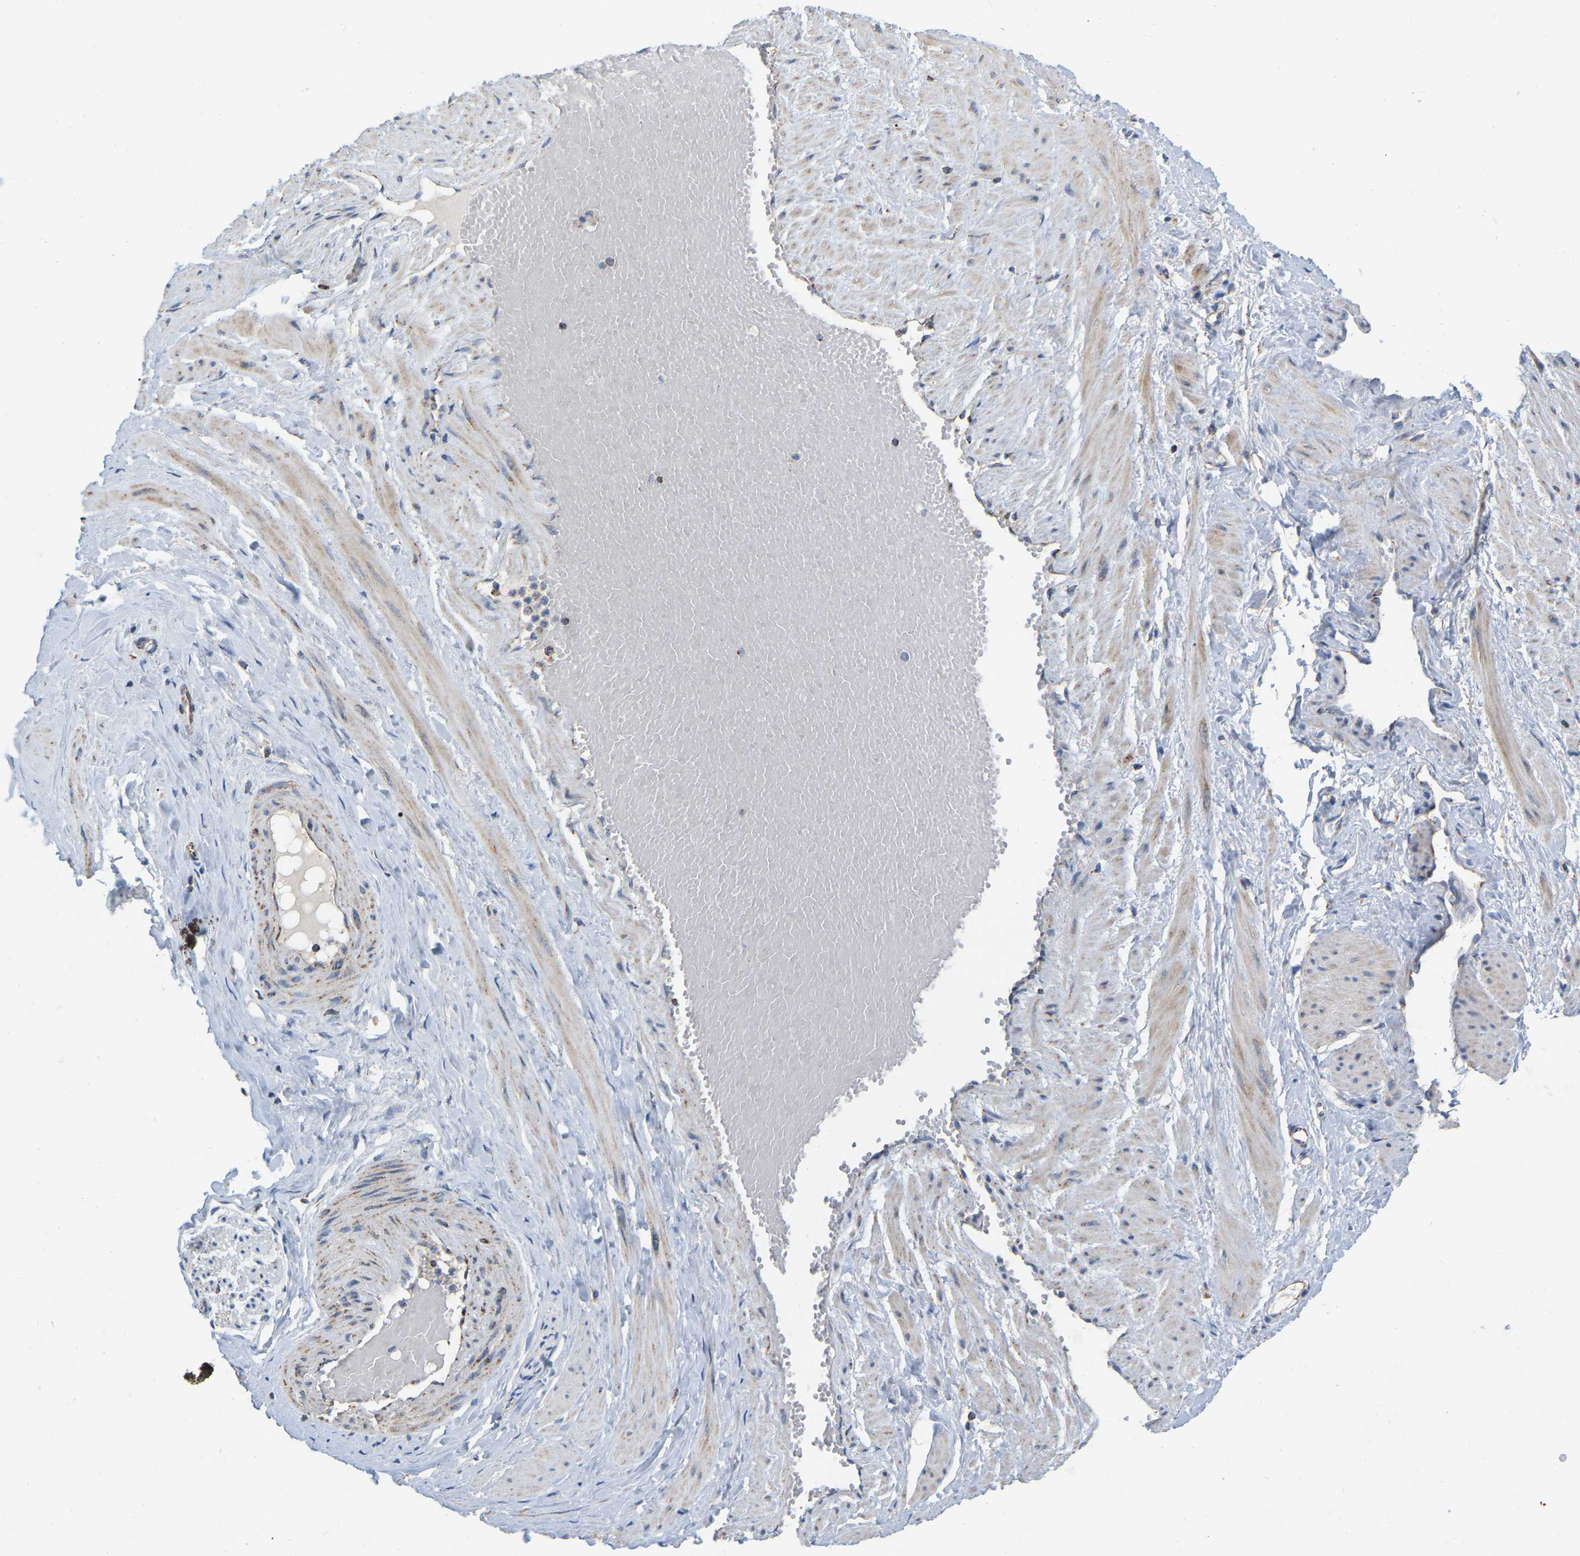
{"staining": {"intensity": "negative", "quantity": "none", "location": "none"}, "tissue": "adipose tissue", "cell_type": "Adipocytes", "image_type": "normal", "snomed": [{"axis": "morphology", "description": "Normal tissue, NOS"}, {"axis": "topography", "description": "Soft tissue"}, {"axis": "topography", "description": "Vascular tissue"}], "caption": "Immunohistochemistry (IHC) of normal human adipose tissue shows no positivity in adipocytes.", "gene": "CBLB", "patient": {"sex": "female", "age": 35}}